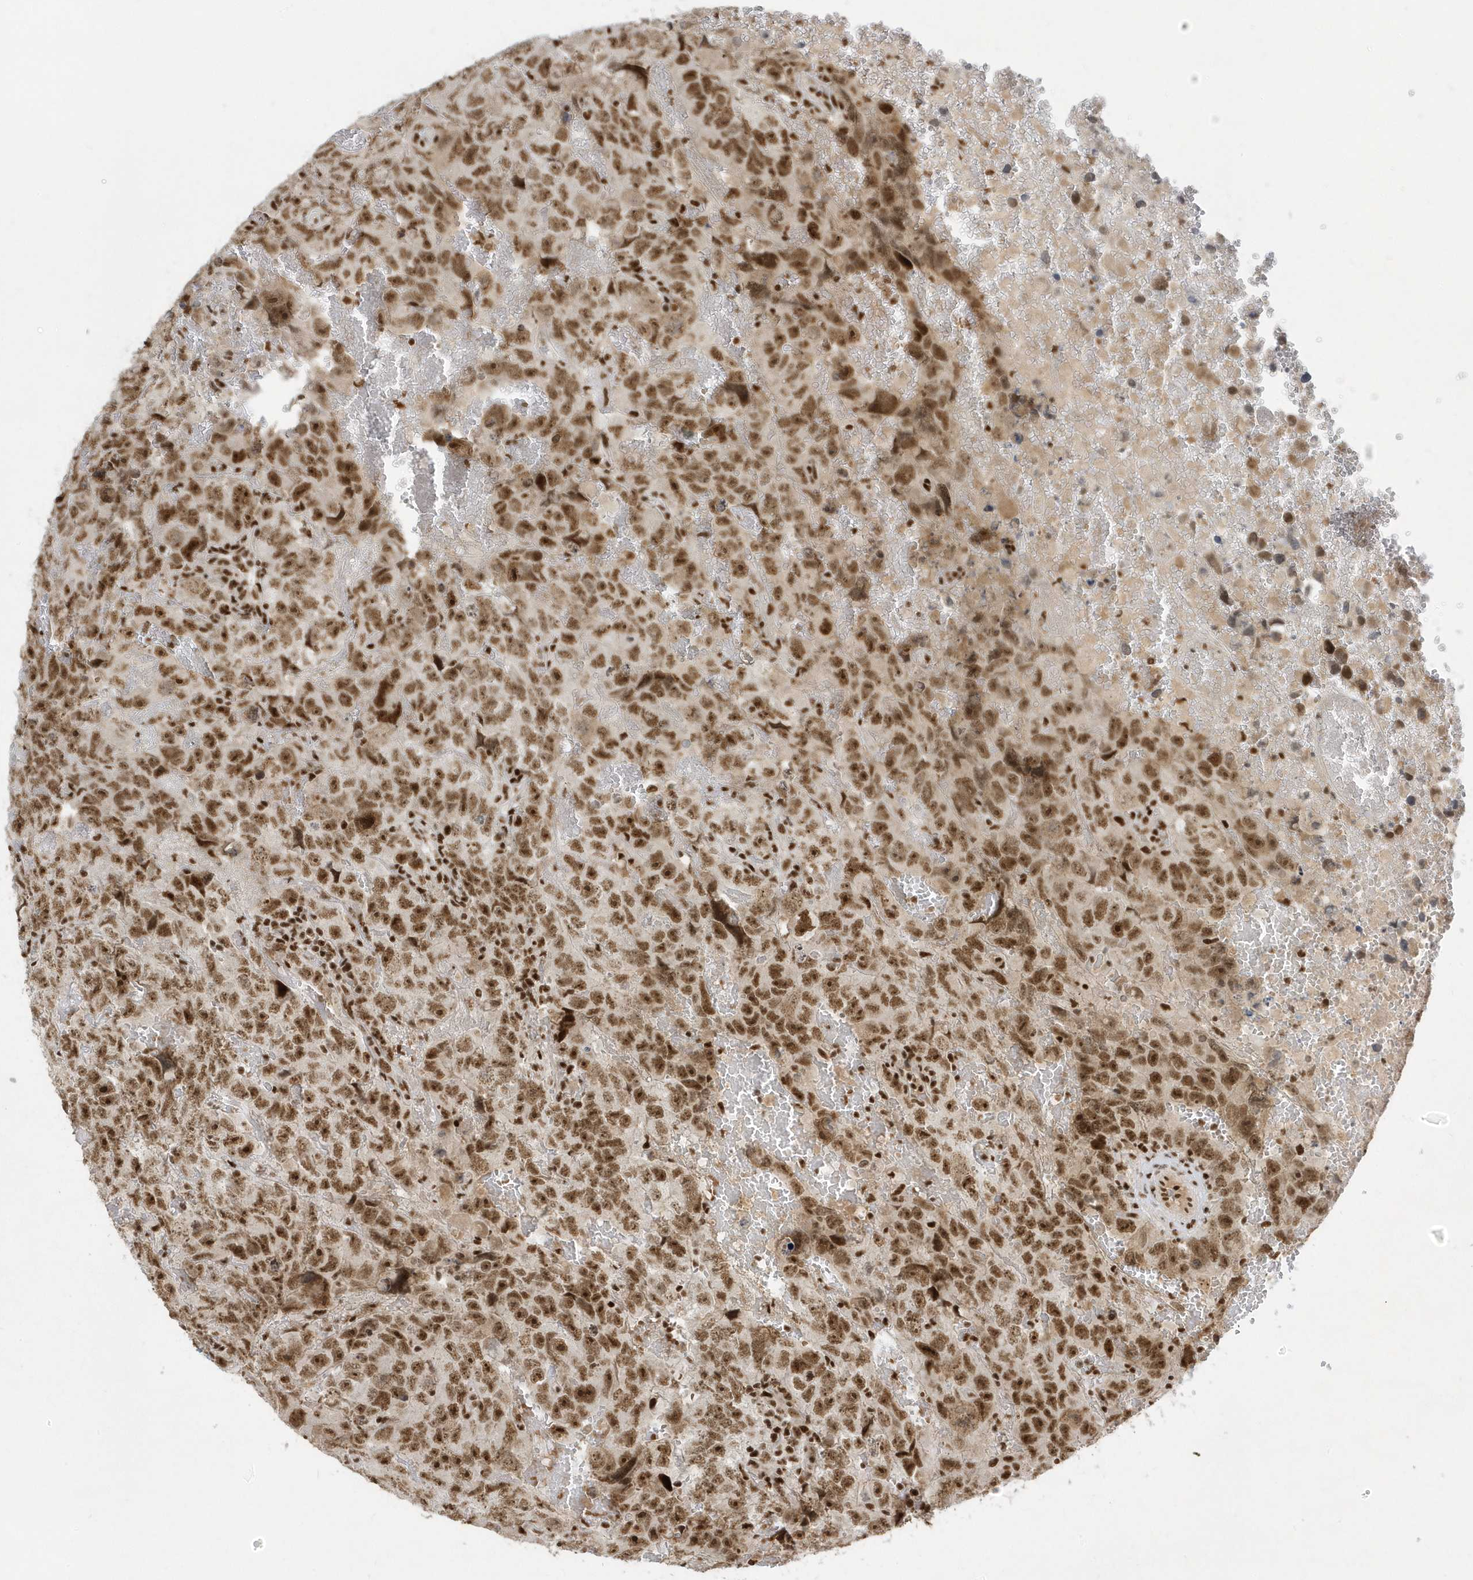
{"staining": {"intensity": "strong", "quantity": ">75%", "location": "nuclear"}, "tissue": "testis cancer", "cell_type": "Tumor cells", "image_type": "cancer", "snomed": [{"axis": "morphology", "description": "Carcinoma, Embryonal, NOS"}, {"axis": "topography", "description": "Testis"}], "caption": "Approximately >75% of tumor cells in human testis cancer demonstrate strong nuclear protein positivity as visualized by brown immunohistochemical staining.", "gene": "PPIL2", "patient": {"sex": "male", "age": 45}}